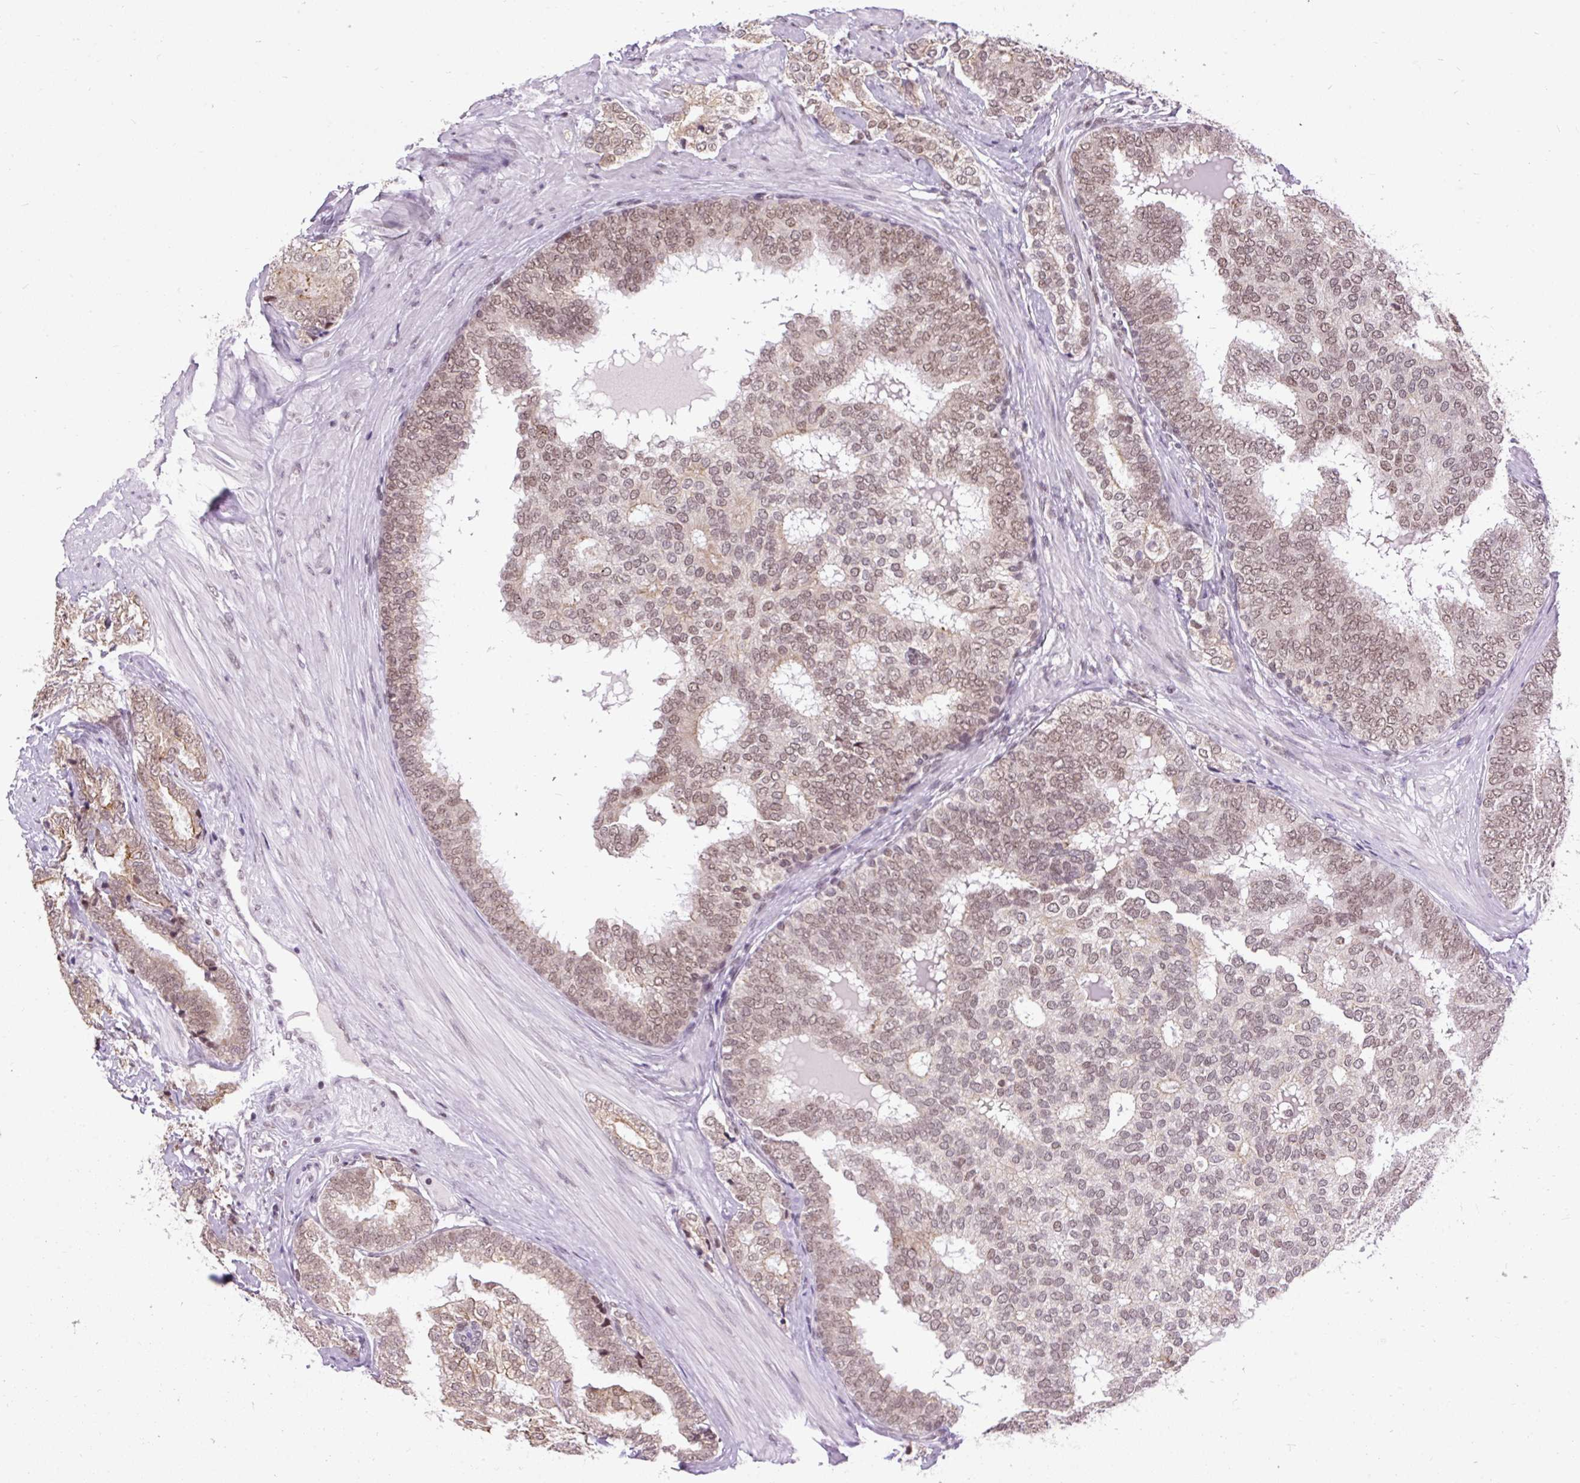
{"staining": {"intensity": "weak", "quantity": ">75%", "location": "cytoplasmic/membranous,nuclear"}, "tissue": "prostate cancer", "cell_type": "Tumor cells", "image_type": "cancer", "snomed": [{"axis": "morphology", "description": "Adenocarcinoma, High grade"}, {"axis": "topography", "description": "Prostate"}], "caption": "Prostate cancer stained with immunohistochemistry (IHC) shows weak cytoplasmic/membranous and nuclear expression in about >75% of tumor cells. The staining was performed using DAB to visualize the protein expression in brown, while the nuclei were stained in blue with hematoxylin (Magnification: 20x).", "gene": "ZNF672", "patient": {"sex": "male", "age": 72}}